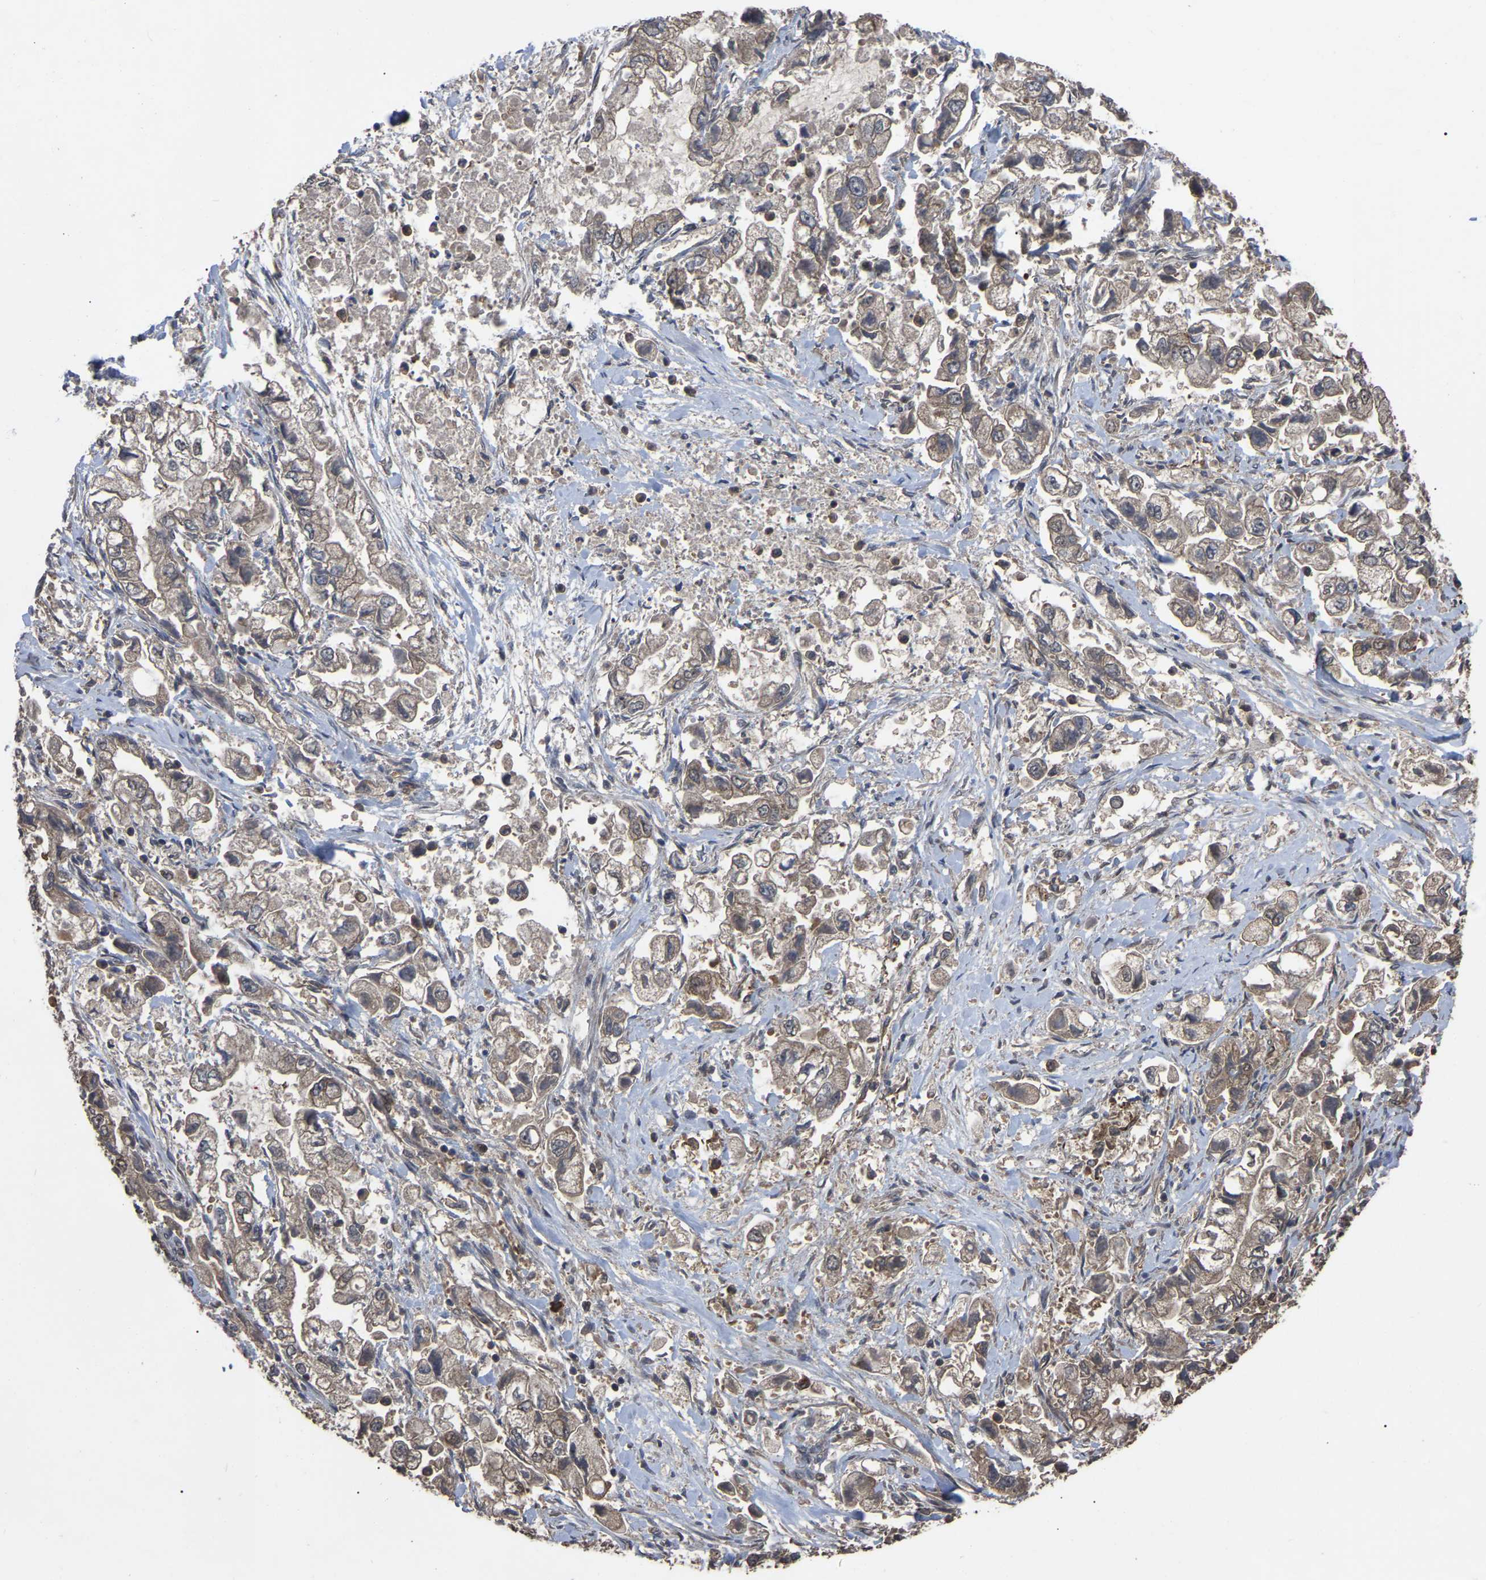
{"staining": {"intensity": "weak", "quantity": ">75%", "location": "cytoplasmic/membranous"}, "tissue": "stomach cancer", "cell_type": "Tumor cells", "image_type": "cancer", "snomed": [{"axis": "morphology", "description": "Normal tissue, NOS"}, {"axis": "morphology", "description": "Adenocarcinoma, NOS"}, {"axis": "topography", "description": "Stomach"}], "caption": "Weak cytoplasmic/membranous protein positivity is appreciated in about >75% of tumor cells in stomach cancer. (DAB (3,3'-diaminobenzidine) IHC, brown staining for protein, blue staining for nuclei).", "gene": "FAM161B", "patient": {"sex": "male", "age": 62}}